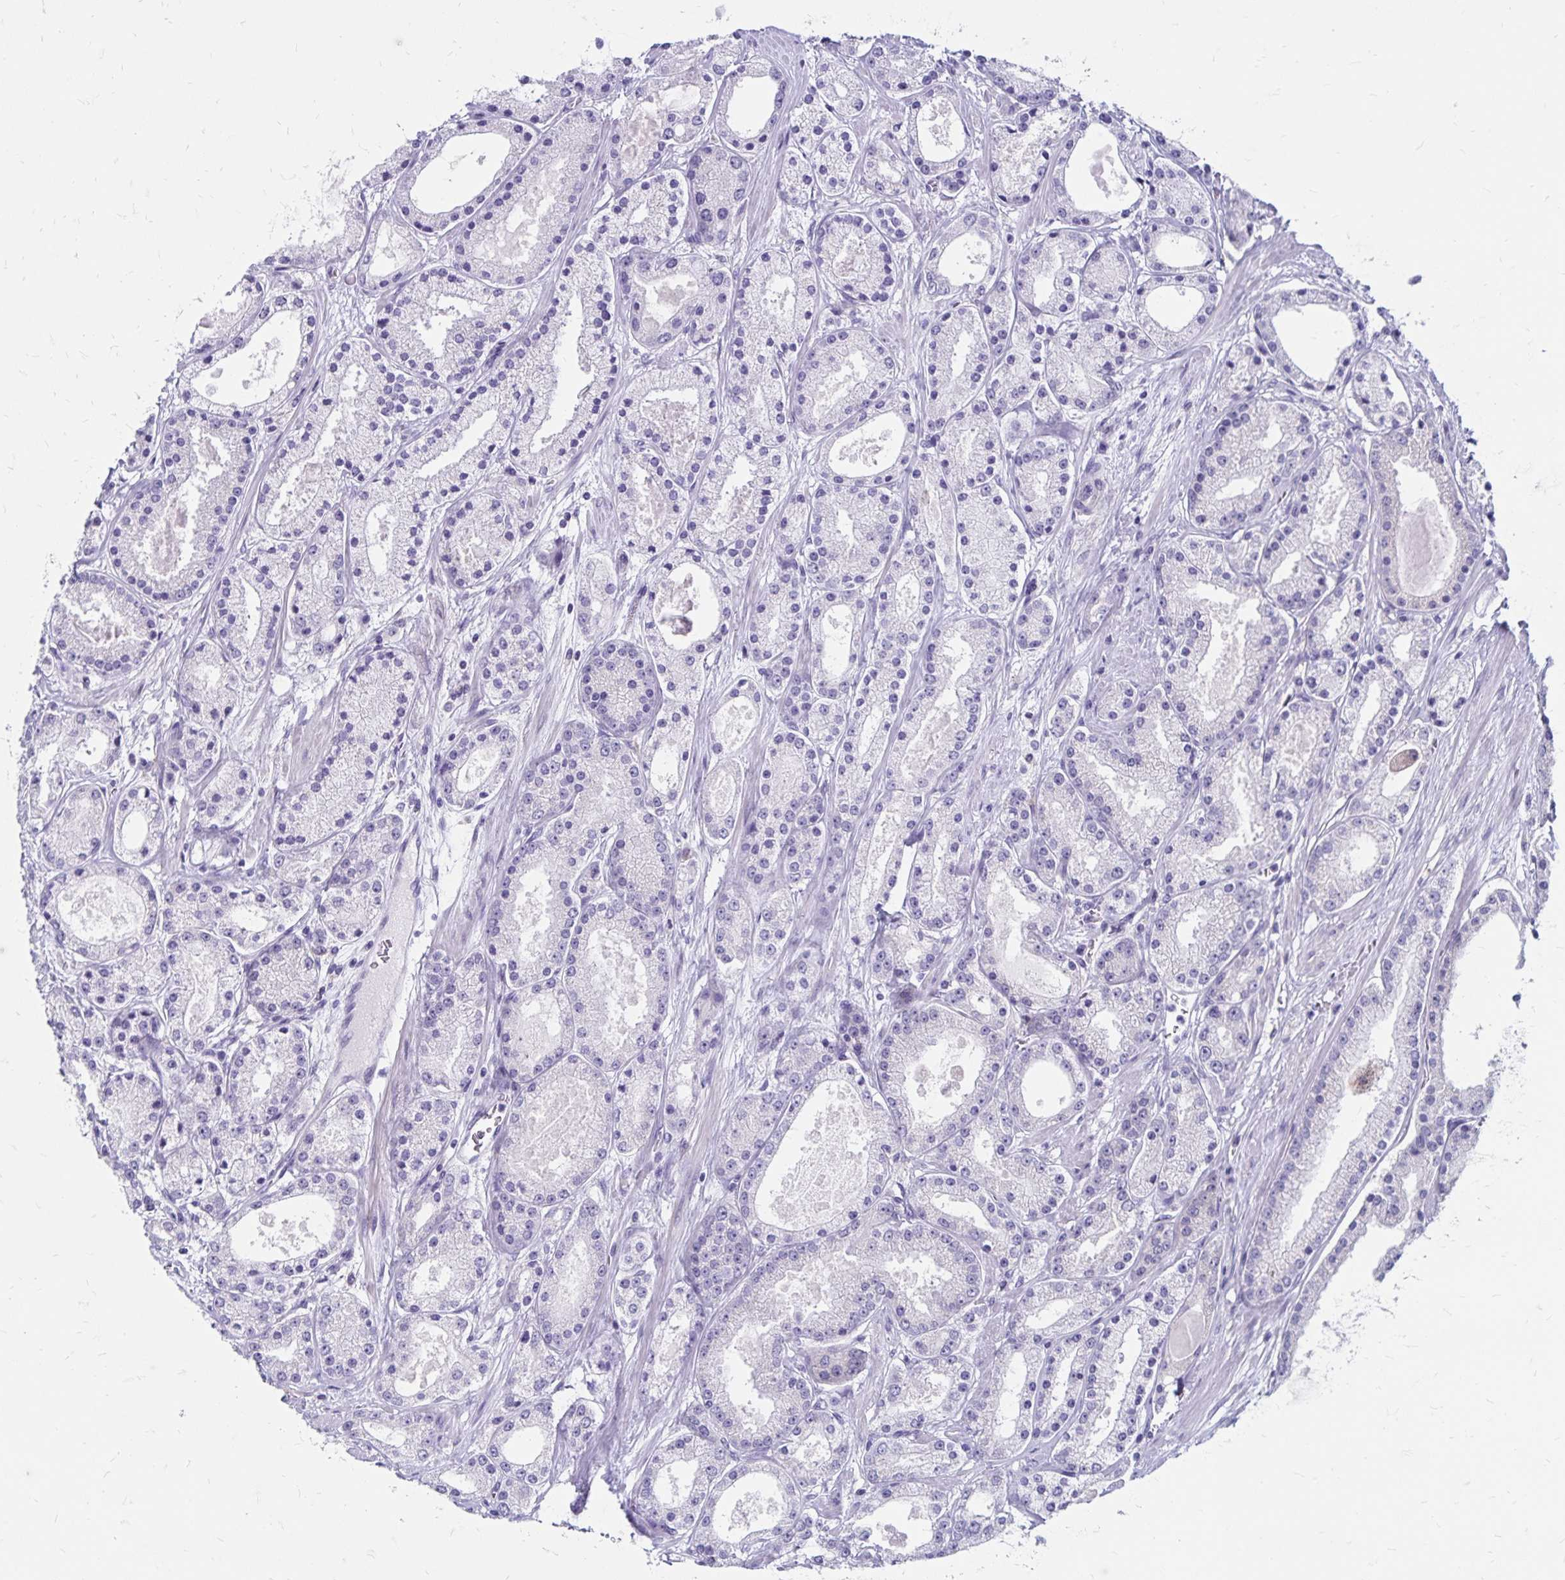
{"staining": {"intensity": "negative", "quantity": "none", "location": "none"}, "tissue": "prostate cancer", "cell_type": "Tumor cells", "image_type": "cancer", "snomed": [{"axis": "morphology", "description": "Adenocarcinoma, High grade"}, {"axis": "topography", "description": "Prostate"}], "caption": "IHC of prostate cancer (high-grade adenocarcinoma) demonstrates no staining in tumor cells.", "gene": "TNS3", "patient": {"sex": "male", "age": 67}}